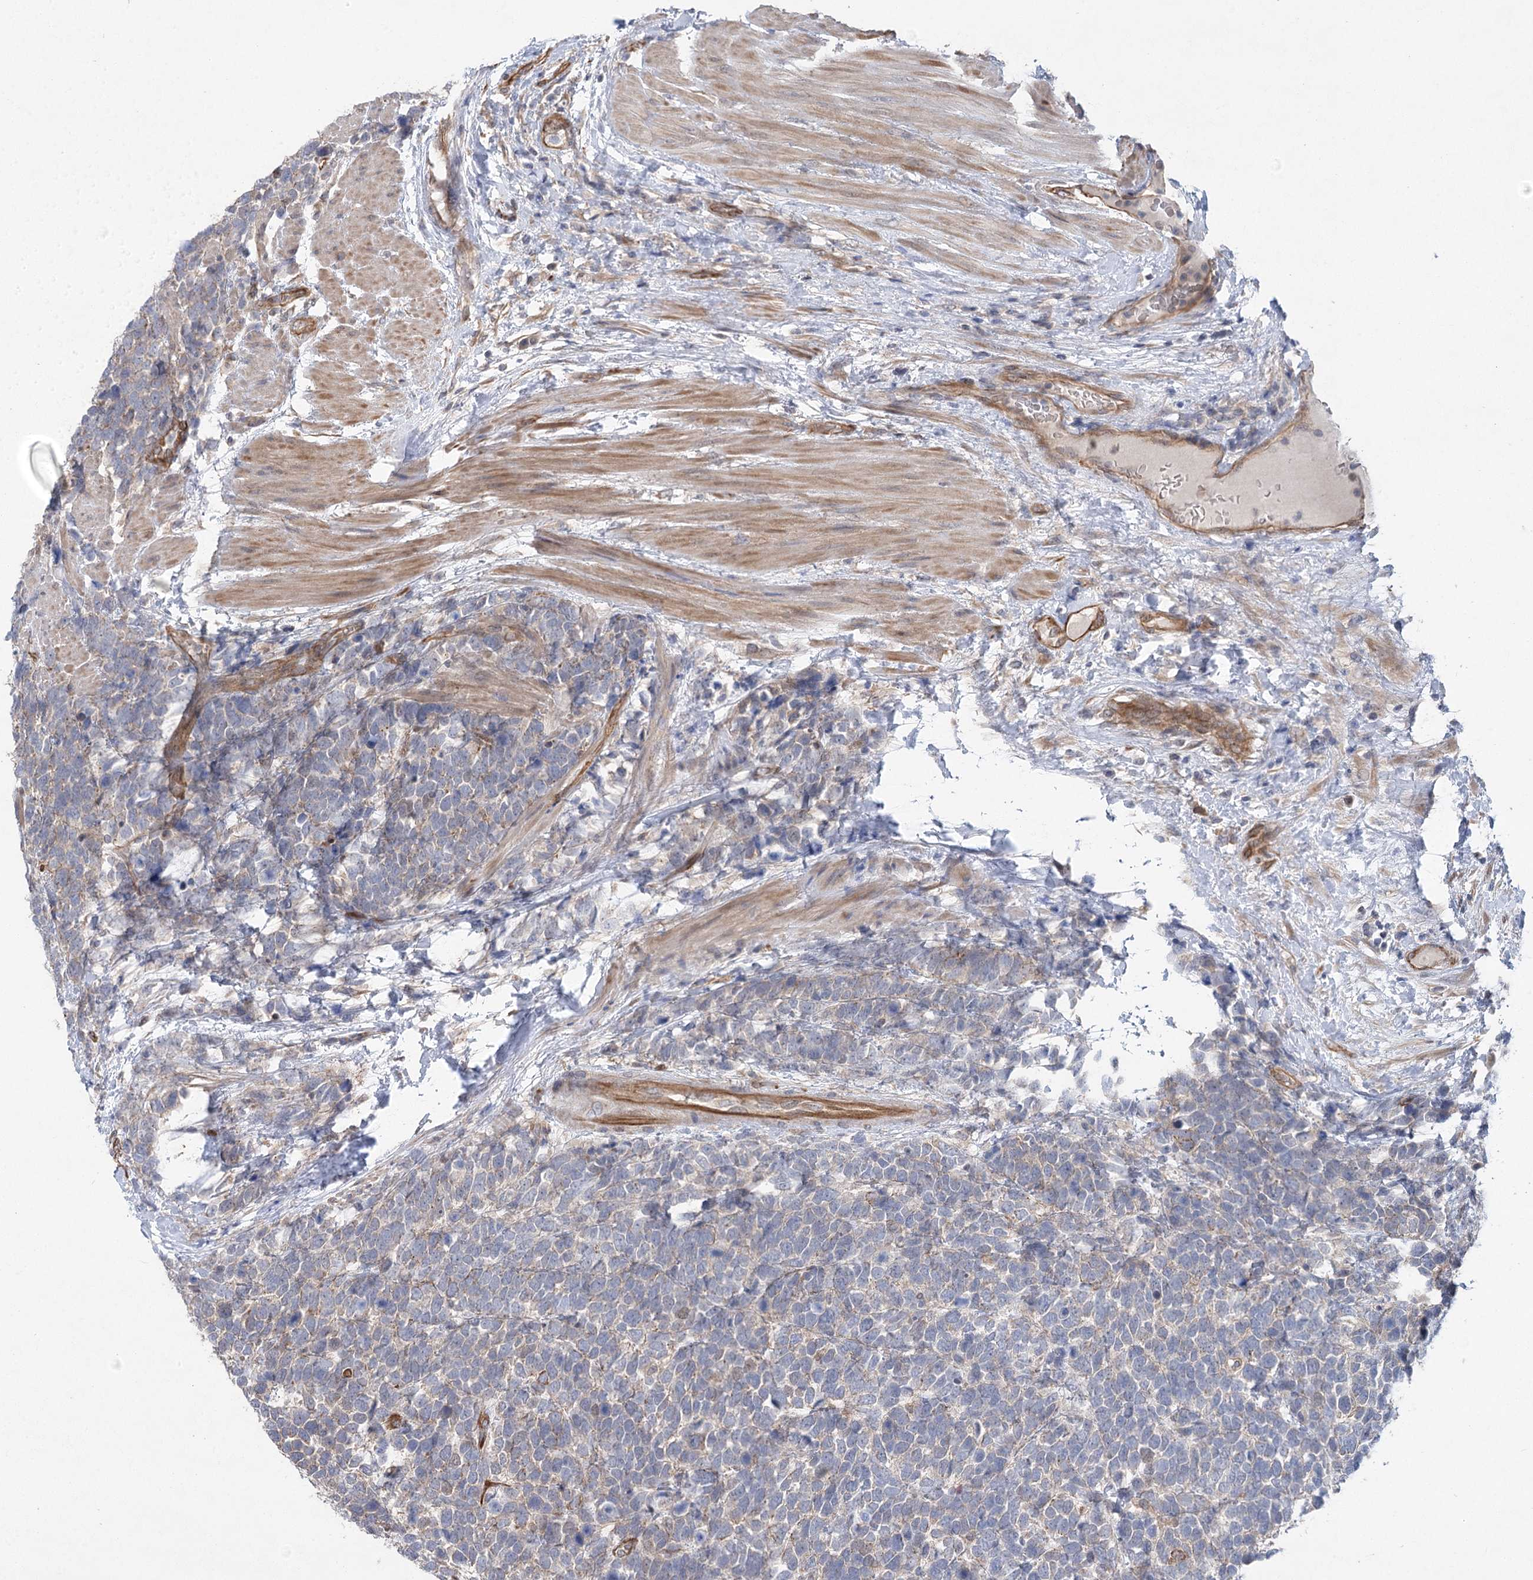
{"staining": {"intensity": "negative", "quantity": "none", "location": "none"}, "tissue": "urothelial cancer", "cell_type": "Tumor cells", "image_type": "cancer", "snomed": [{"axis": "morphology", "description": "Urothelial carcinoma, High grade"}, {"axis": "topography", "description": "Urinary bladder"}], "caption": "Image shows no protein positivity in tumor cells of urothelial cancer tissue.", "gene": "RWDD4", "patient": {"sex": "female", "age": 82}}